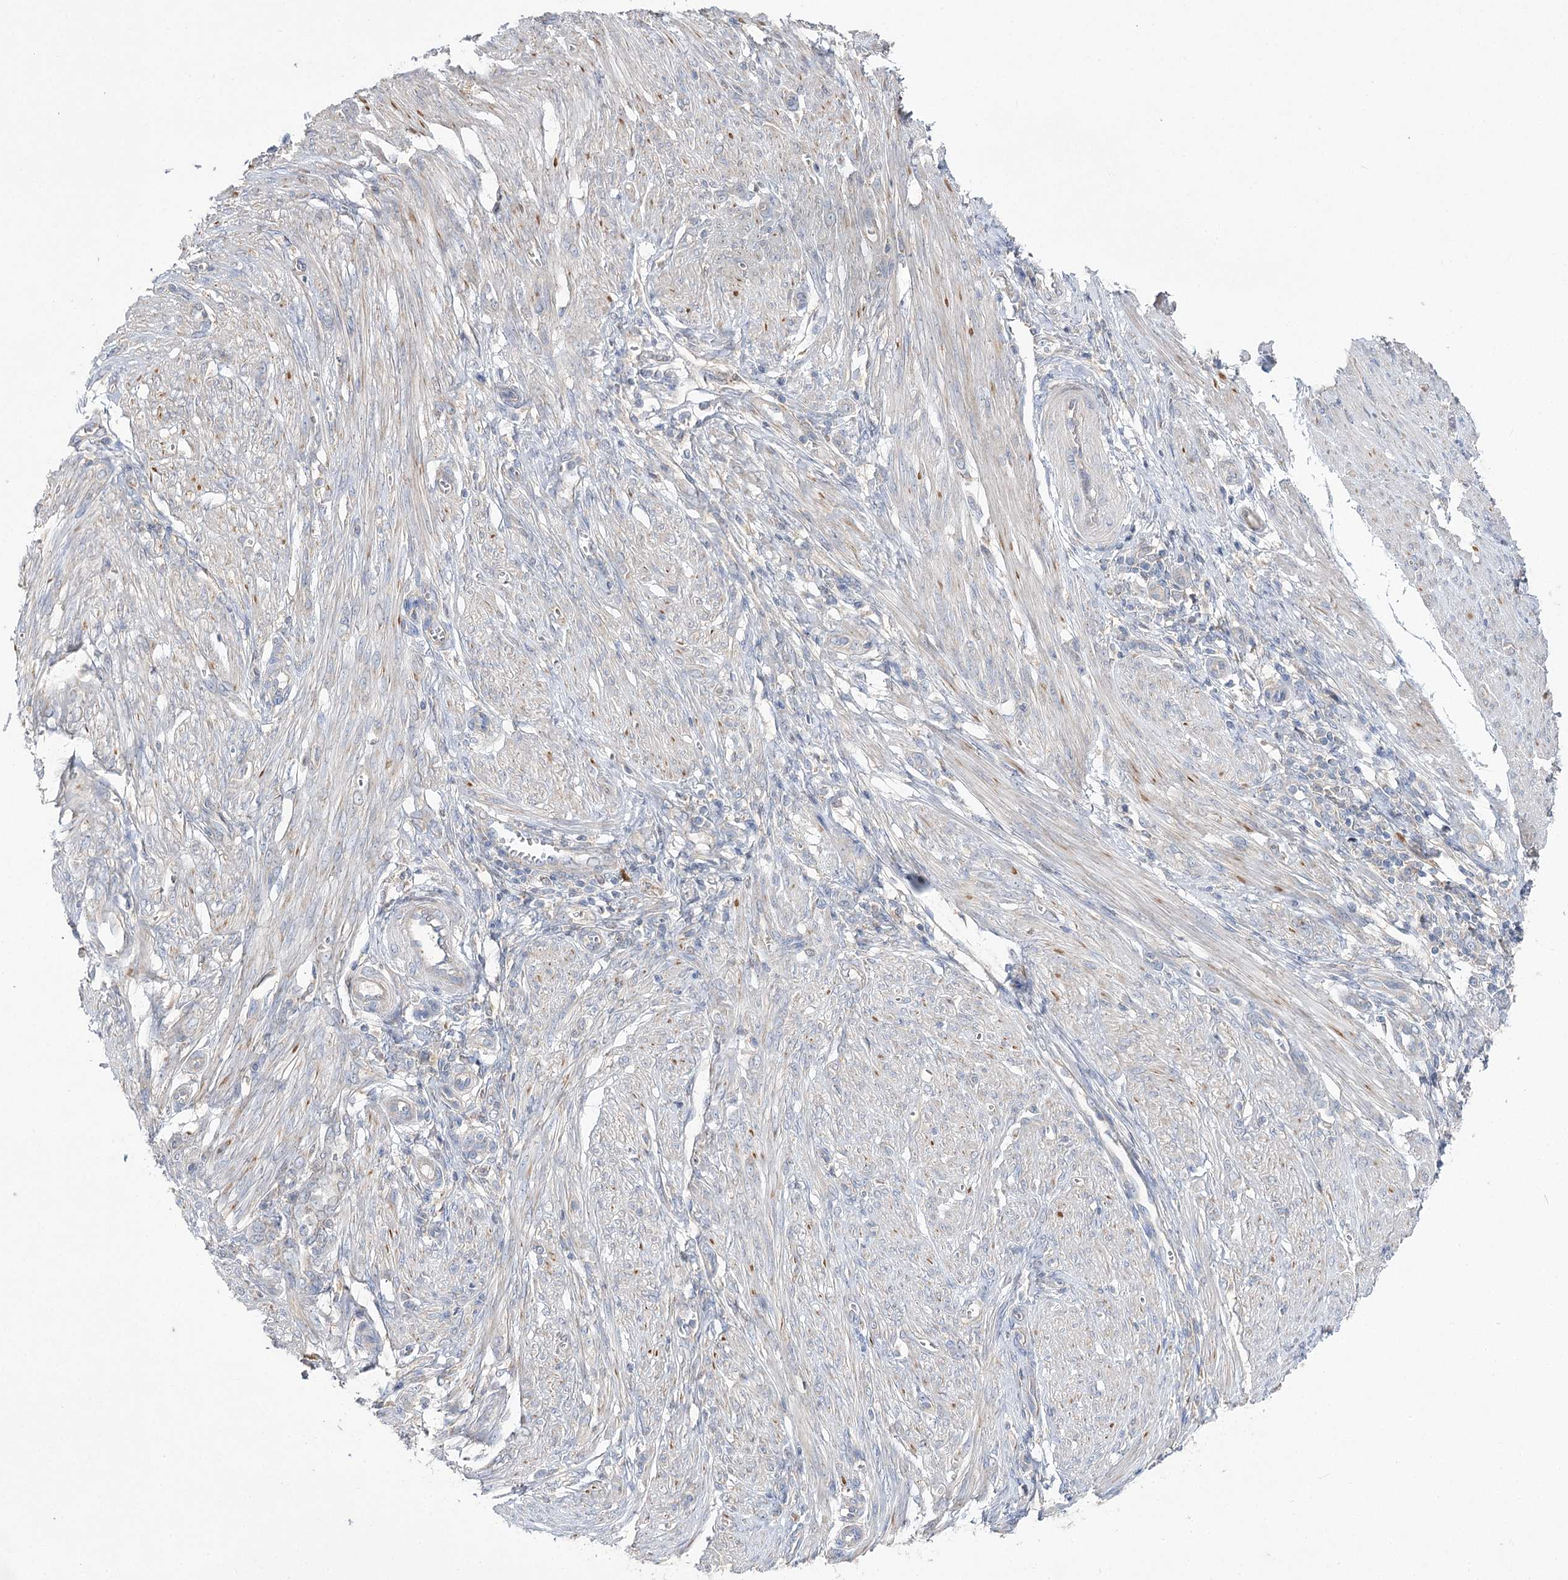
{"staining": {"intensity": "negative", "quantity": "none", "location": "none"}, "tissue": "endometrial cancer", "cell_type": "Tumor cells", "image_type": "cancer", "snomed": [{"axis": "morphology", "description": "Adenocarcinoma, NOS"}, {"axis": "topography", "description": "Endometrium"}], "caption": "An immunohistochemistry image of endometrial adenocarcinoma is shown. There is no staining in tumor cells of endometrial adenocarcinoma.", "gene": "AURKC", "patient": {"sex": "female", "age": 51}}